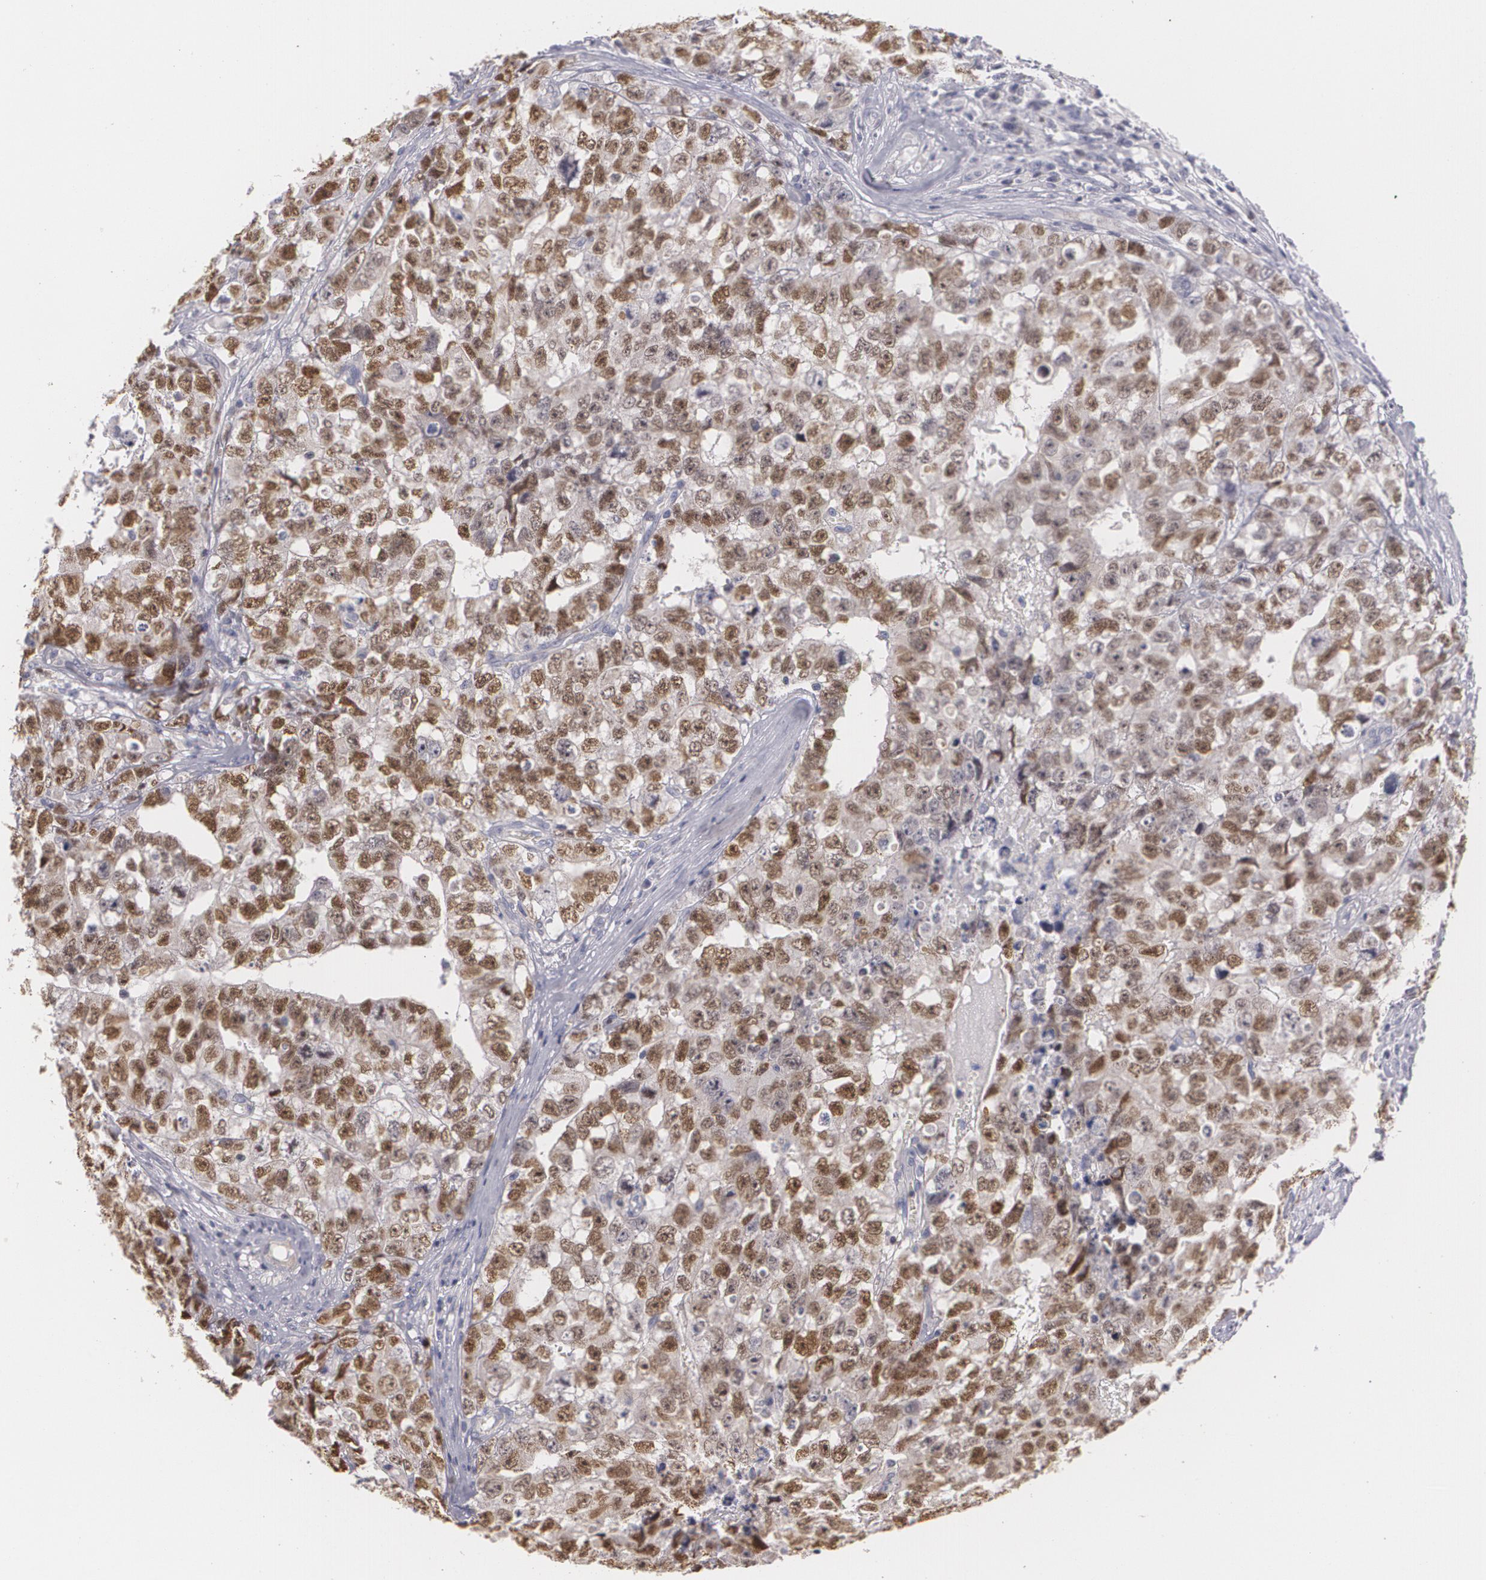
{"staining": {"intensity": "moderate", "quantity": ">75%", "location": "nuclear"}, "tissue": "testis cancer", "cell_type": "Tumor cells", "image_type": "cancer", "snomed": [{"axis": "morphology", "description": "Carcinoma, Embryonal, NOS"}, {"axis": "topography", "description": "Testis"}], "caption": "Tumor cells exhibit medium levels of moderate nuclear expression in approximately >75% of cells in testis embryonal carcinoma.", "gene": "ZBTB16", "patient": {"sex": "male", "age": 31}}